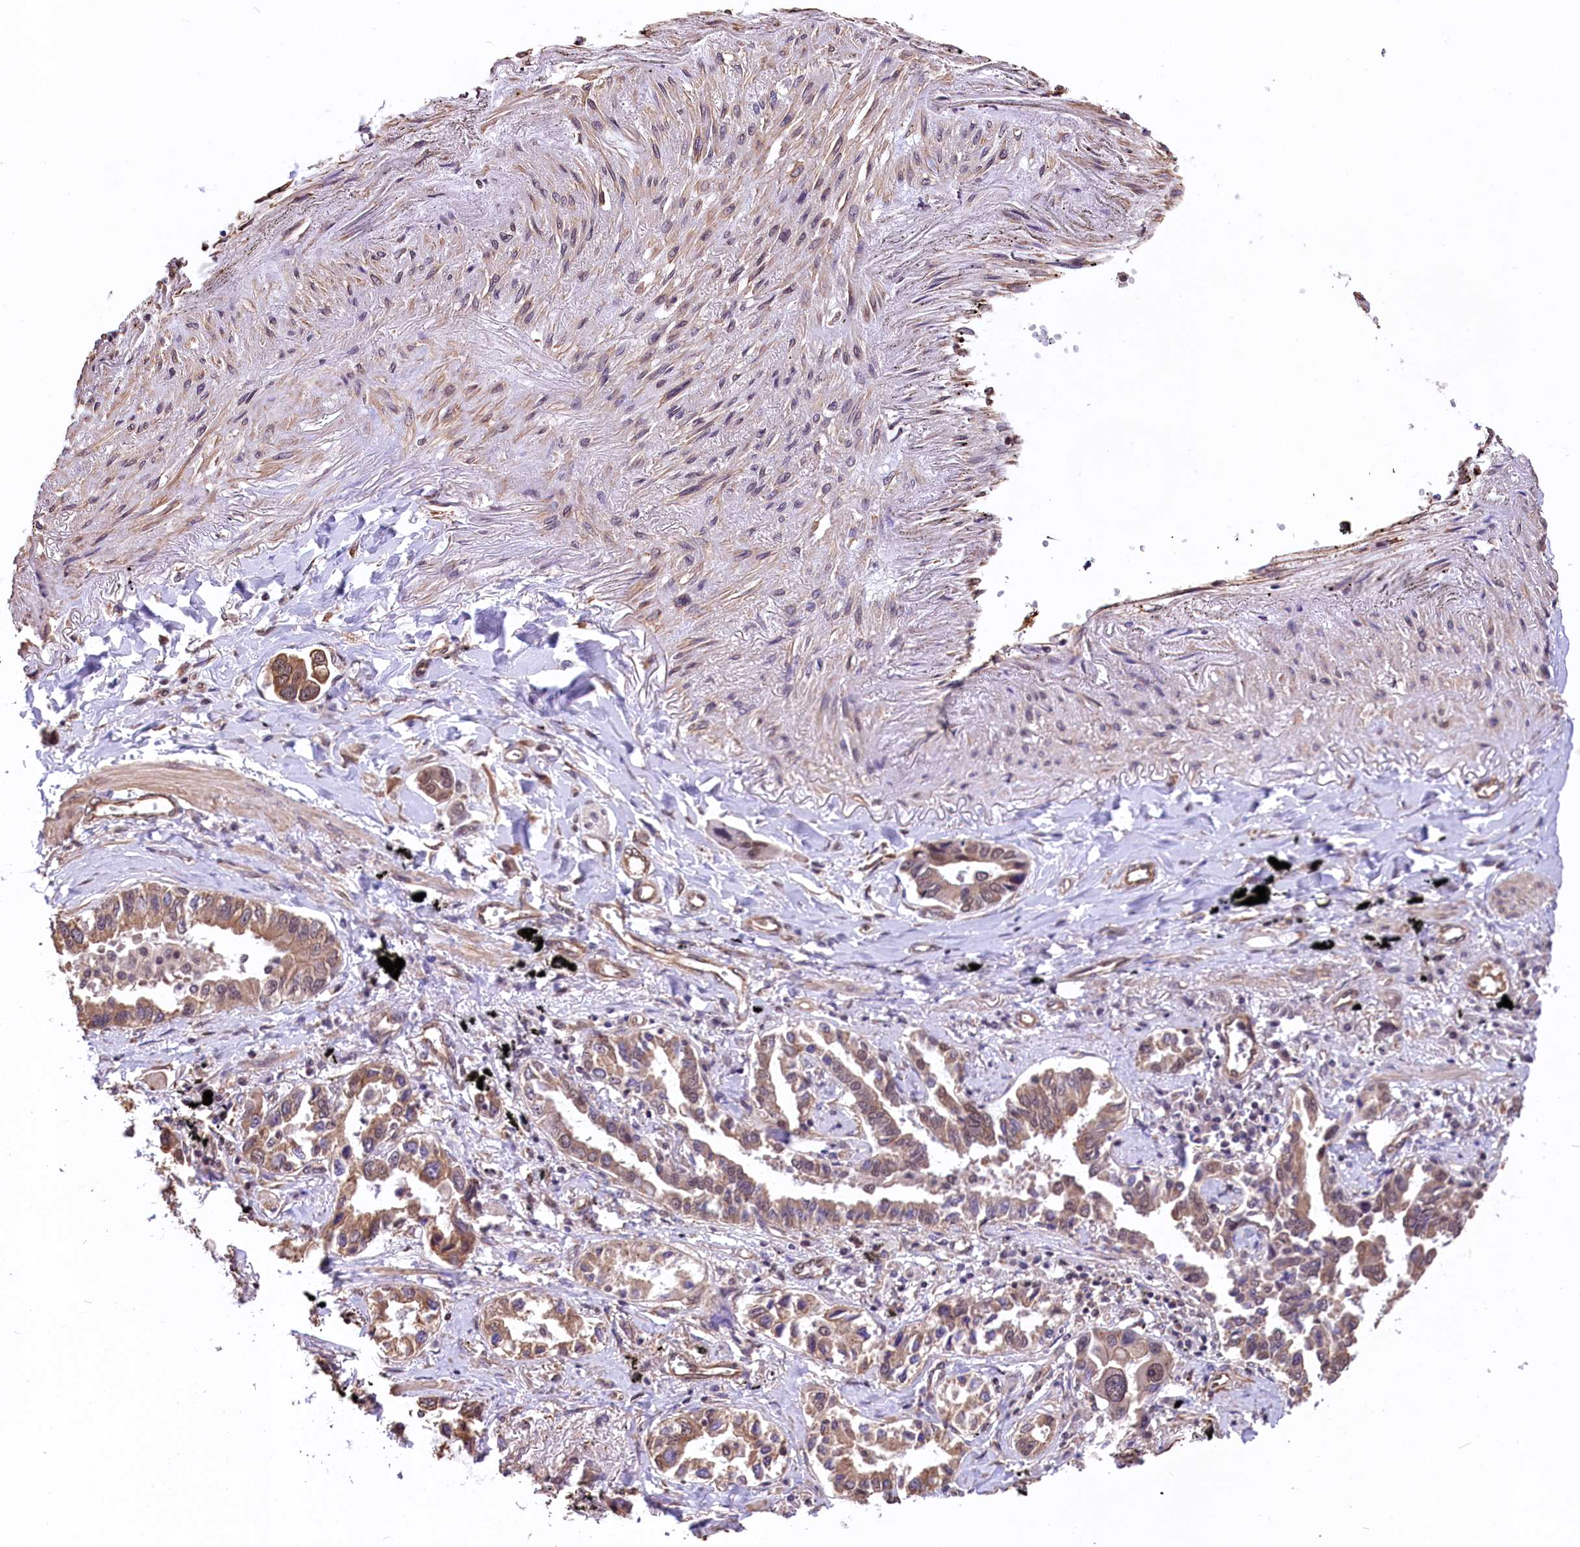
{"staining": {"intensity": "moderate", "quantity": ">75%", "location": "cytoplasmic/membranous"}, "tissue": "lung cancer", "cell_type": "Tumor cells", "image_type": "cancer", "snomed": [{"axis": "morphology", "description": "Adenocarcinoma, NOS"}, {"axis": "topography", "description": "Lung"}], "caption": "A brown stain highlights moderate cytoplasmic/membranous positivity of a protein in human adenocarcinoma (lung) tumor cells. The staining was performed using DAB (3,3'-diaminobenzidine) to visualize the protein expression in brown, while the nuclei were stained in blue with hematoxylin (Magnification: 20x).", "gene": "ZC3H4", "patient": {"sex": "male", "age": 67}}